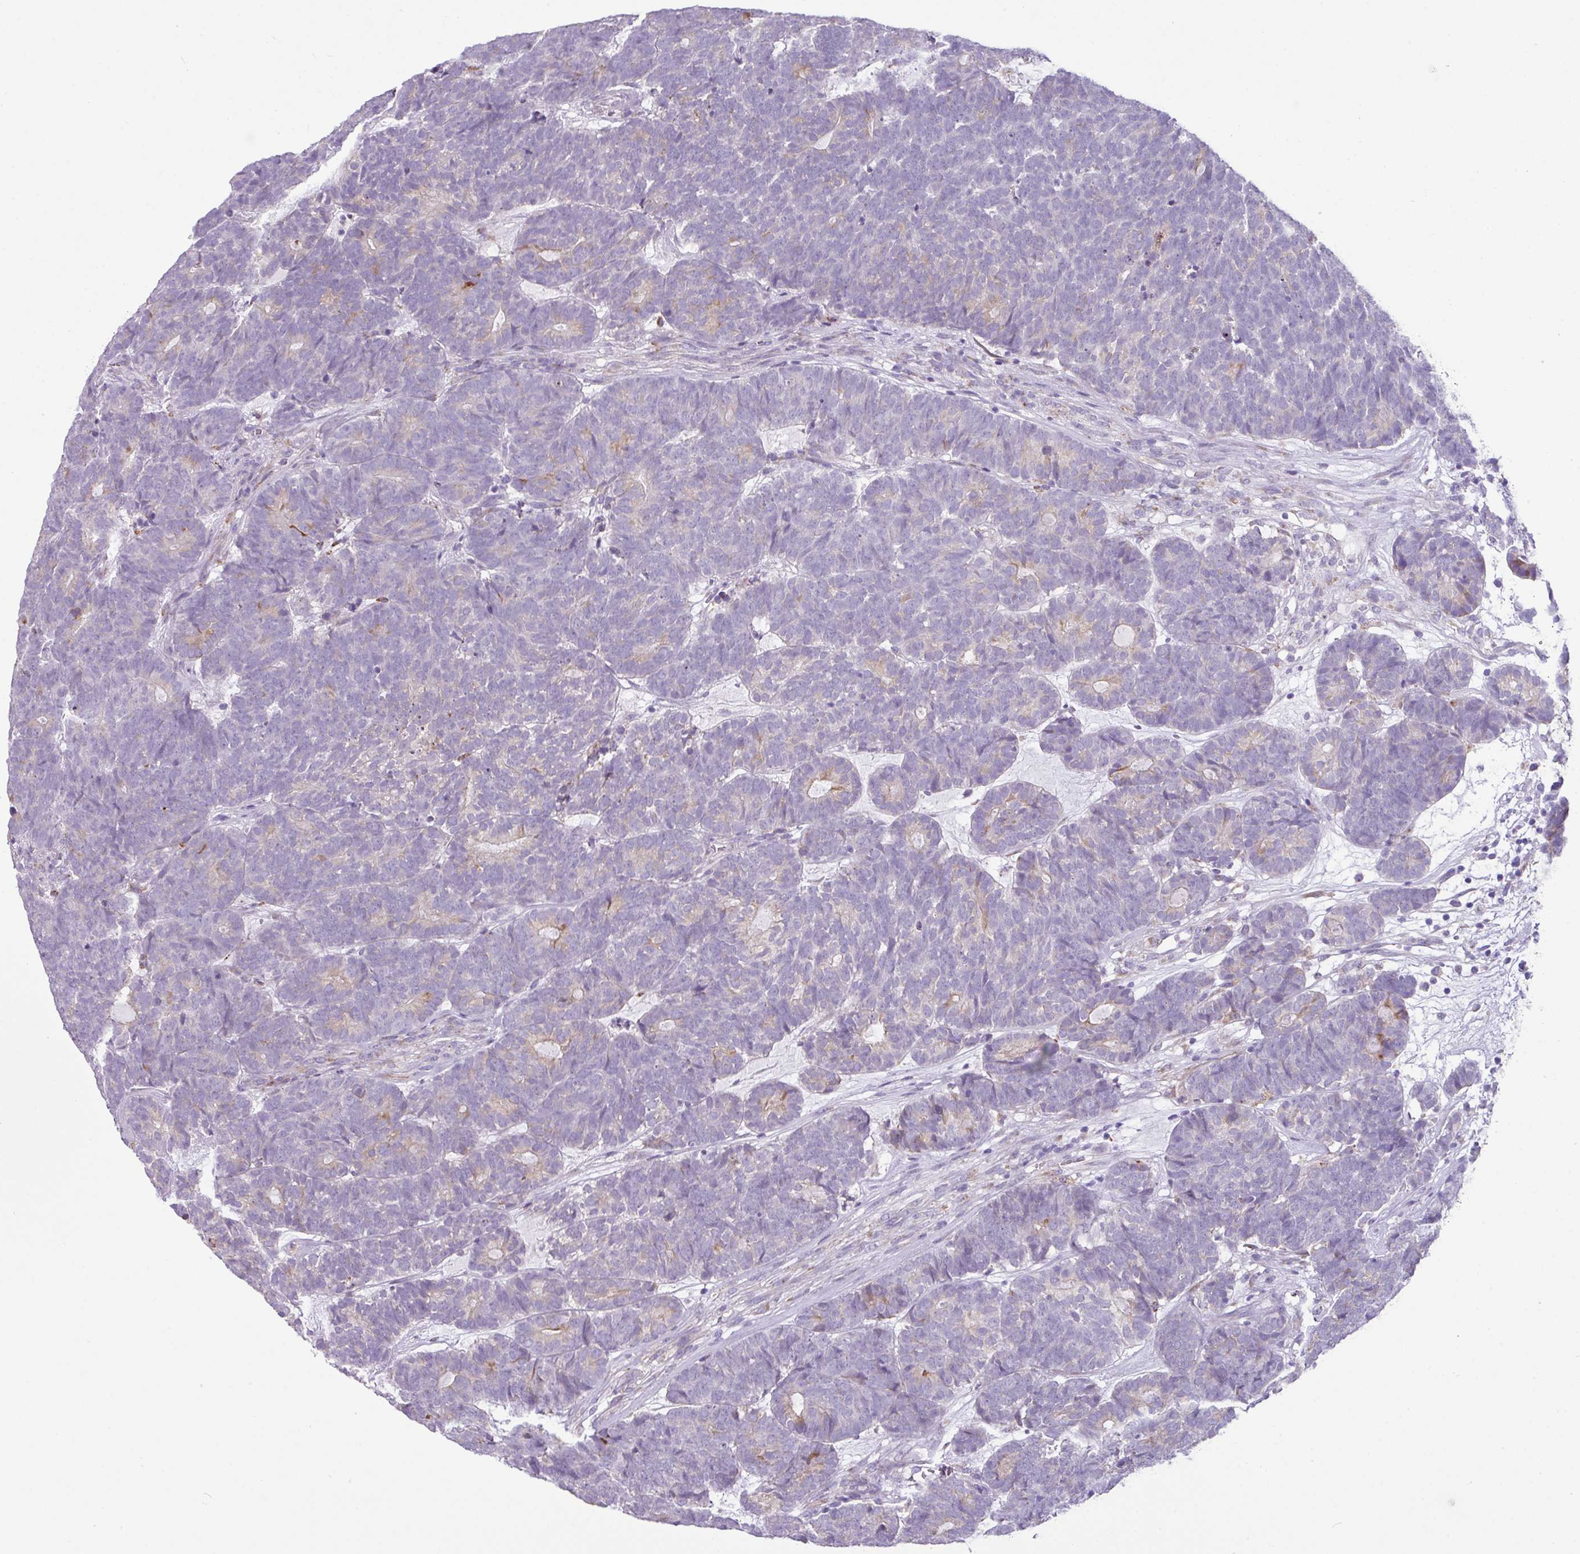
{"staining": {"intensity": "negative", "quantity": "none", "location": "none"}, "tissue": "head and neck cancer", "cell_type": "Tumor cells", "image_type": "cancer", "snomed": [{"axis": "morphology", "description": "Adenocarcinoma, NOS"}, {"axis": "topography", "description": "Head-Neck"}], "caption": "Immunohistochemical staining of head and neck cancer demonstrates no significant positivity in tumor cells.", "gene": "RGS21", "patient": {"sex": "female", "age": 81}}